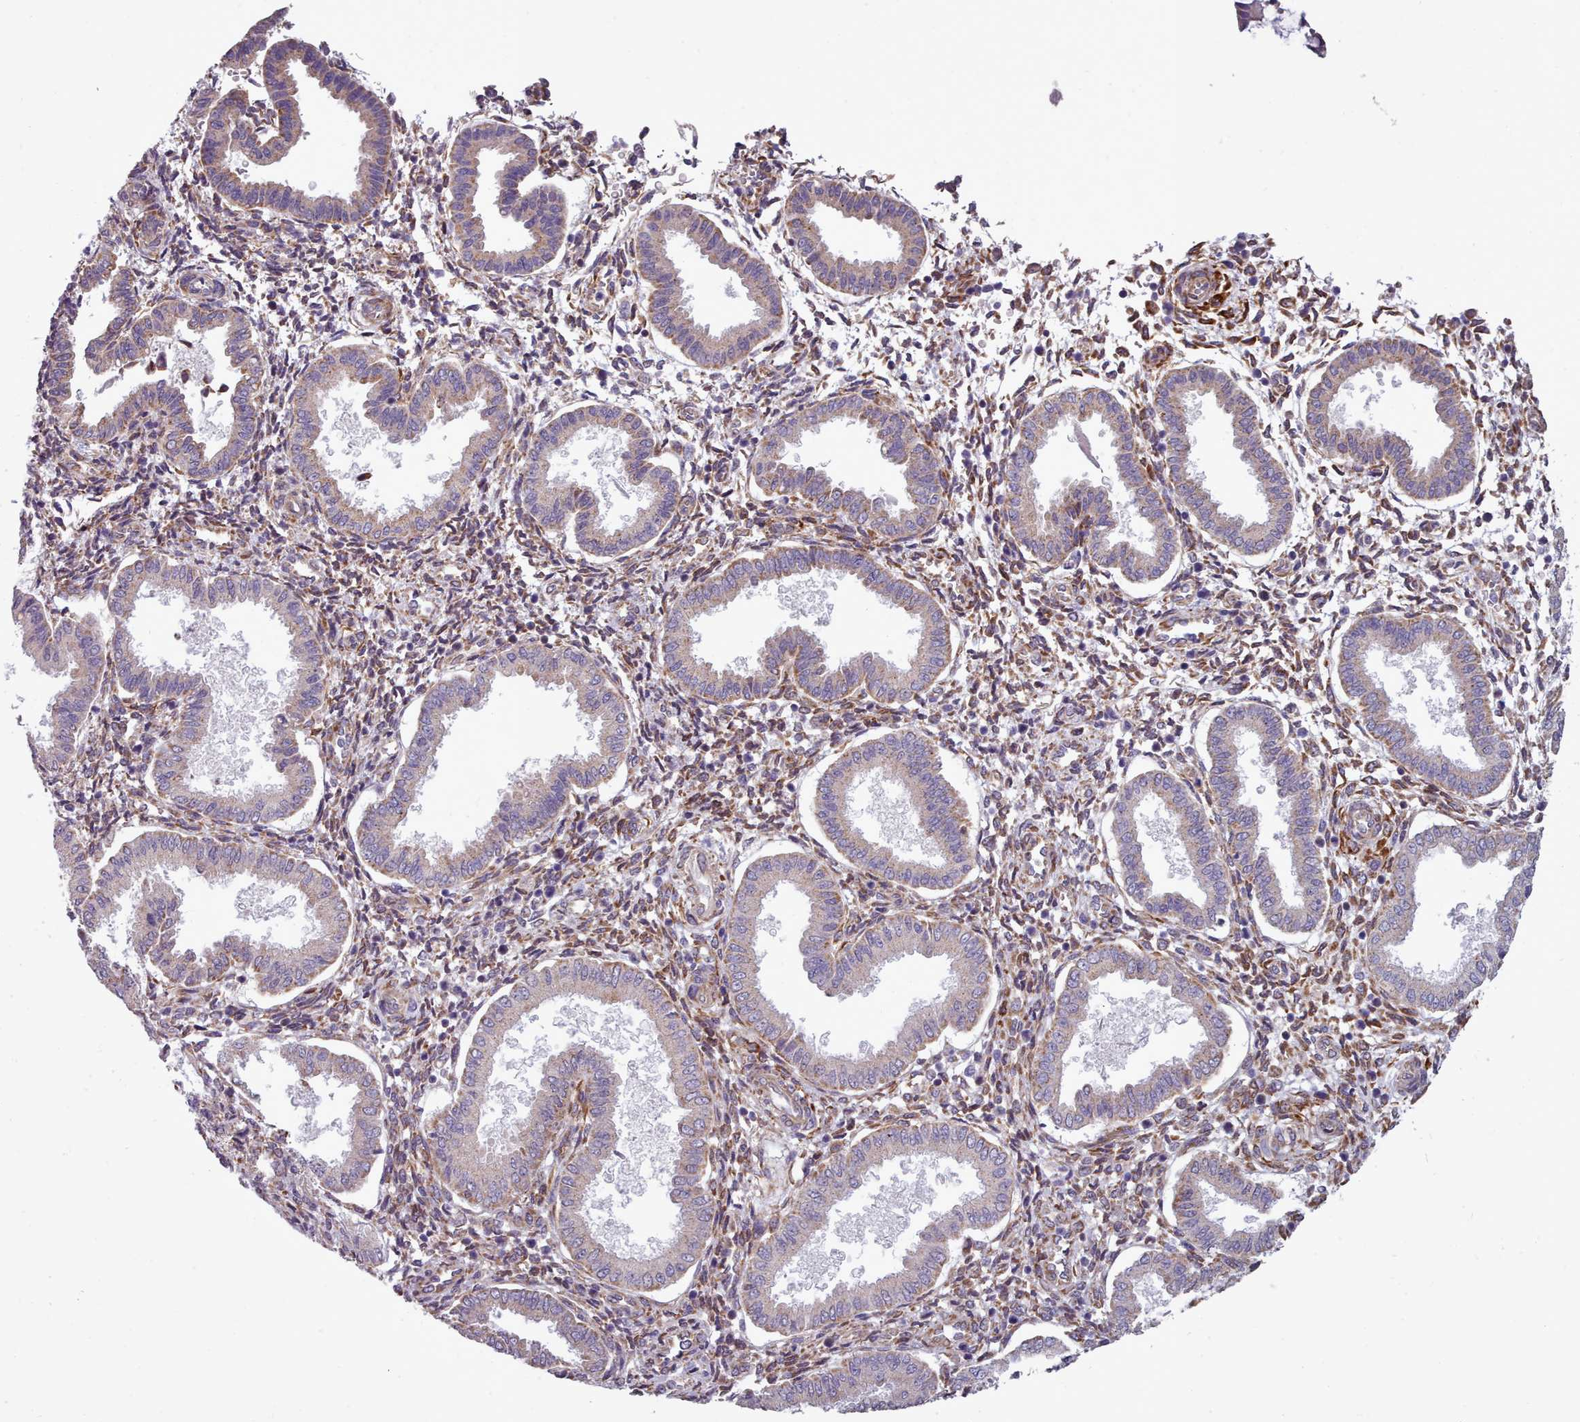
{"staining": {"intensity": "moderate", "quantity": "25%-75%", "location": "cytoplasmic/membranous"}, "tissue": "endometrium", "cell_type": "Cells in endometrial stroma", "image_type": "normal", "snomed": [{"axis": "morphology", "description": "Normal tissue, NOS"}, {"axis": "topography", "description": "Endometrium"}], "caption": "Unremarkable endometrium exhibits moderate cytoplasmic/membranous expression in about 25%-75% of cells in endometrial stroma.", "gene": "FKBP10", "patient": {"sex": "female", "age": 24}}